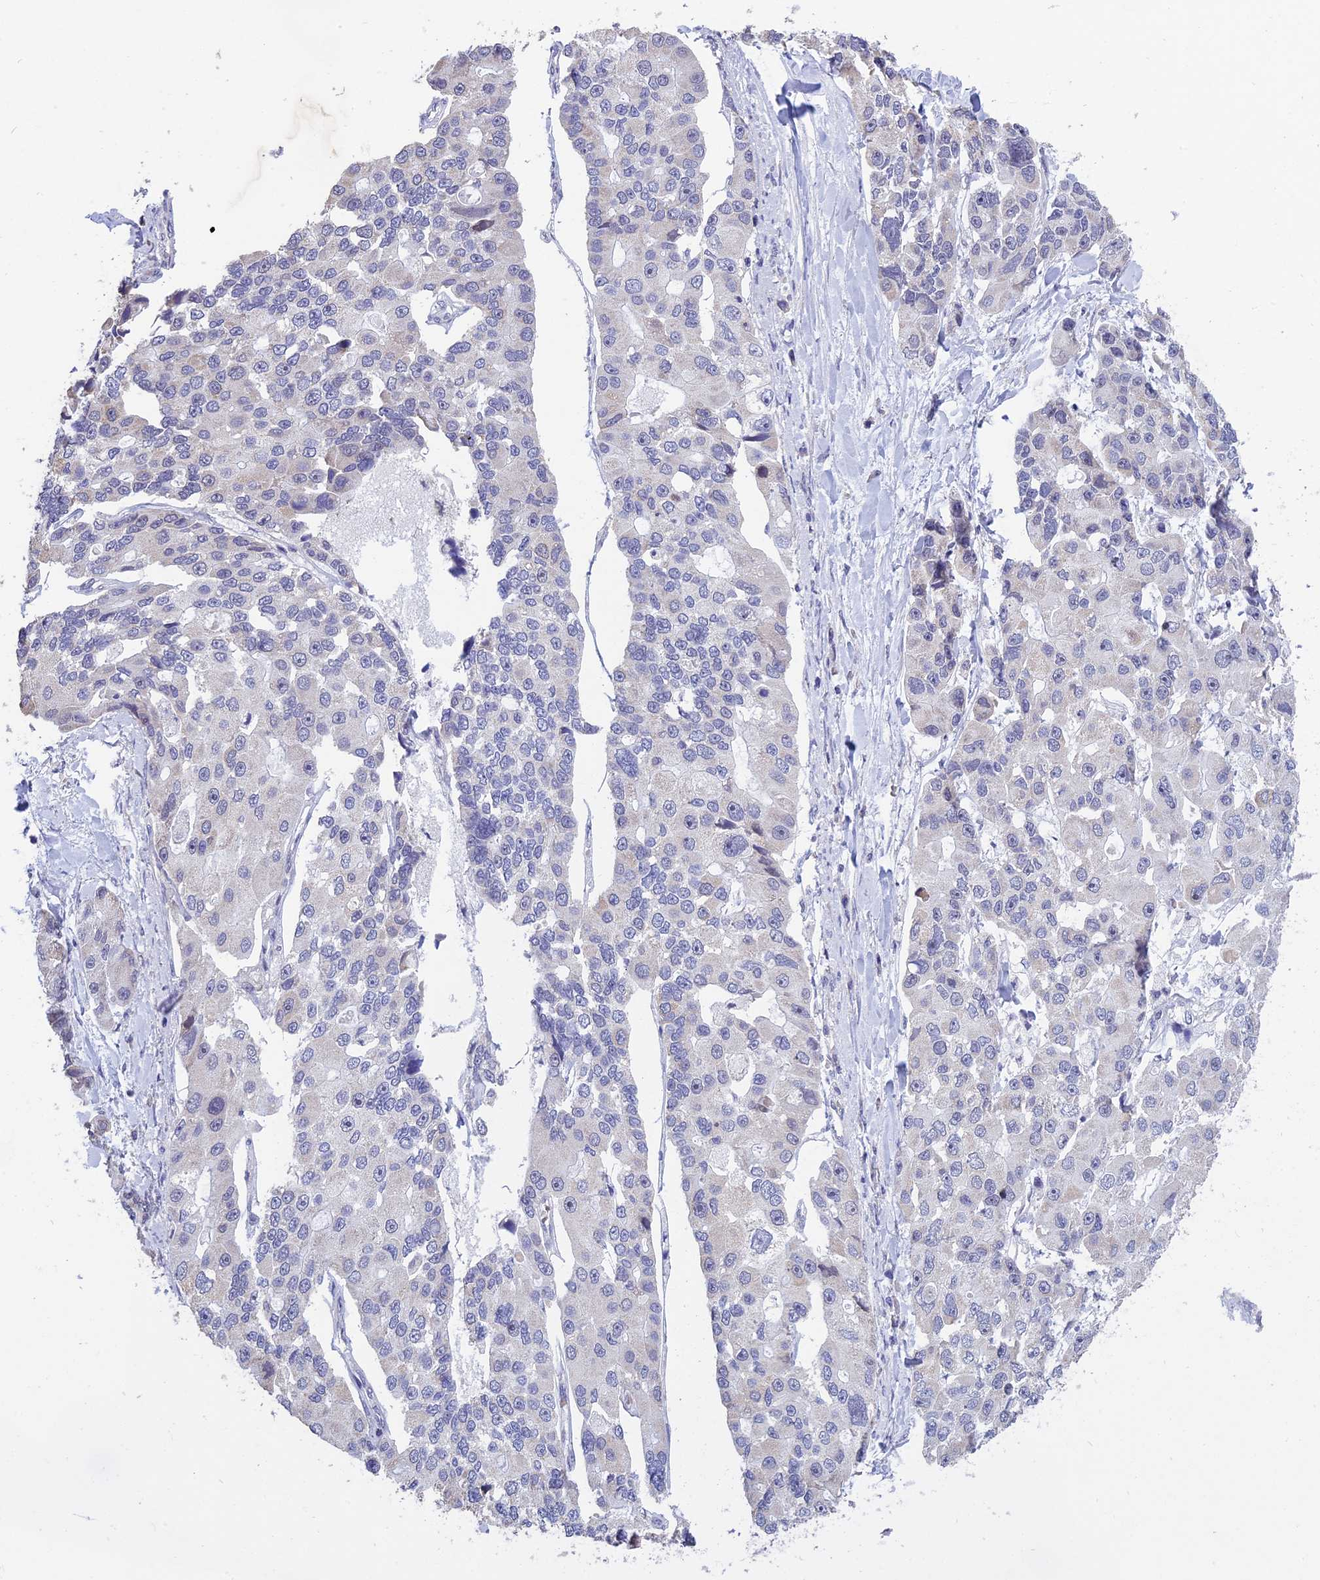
{"staining": {"intensity": "negative", "quantity": "none", "location": "none"}, "tissue": "lung cancer", "cell_type": "Tumor cells", "image_type": "cancer", "snomed": [{"axis": "morphology", "description": "Adenocarcinoma, NOS"}, {"axis": "topography", "description": "Lung"}], "caption": "An image of lung cancer (adenocarcinoma) stained for a protein exhibits no brown staining in tumor cells. Brightfield microscopy of immunohistochemistry (IHC) stained with DAB (brown) and hematoxylin (blue), captured at high magnification.", "gene": "KNOP1", "patient": {"sex": "female", "age": 54}}